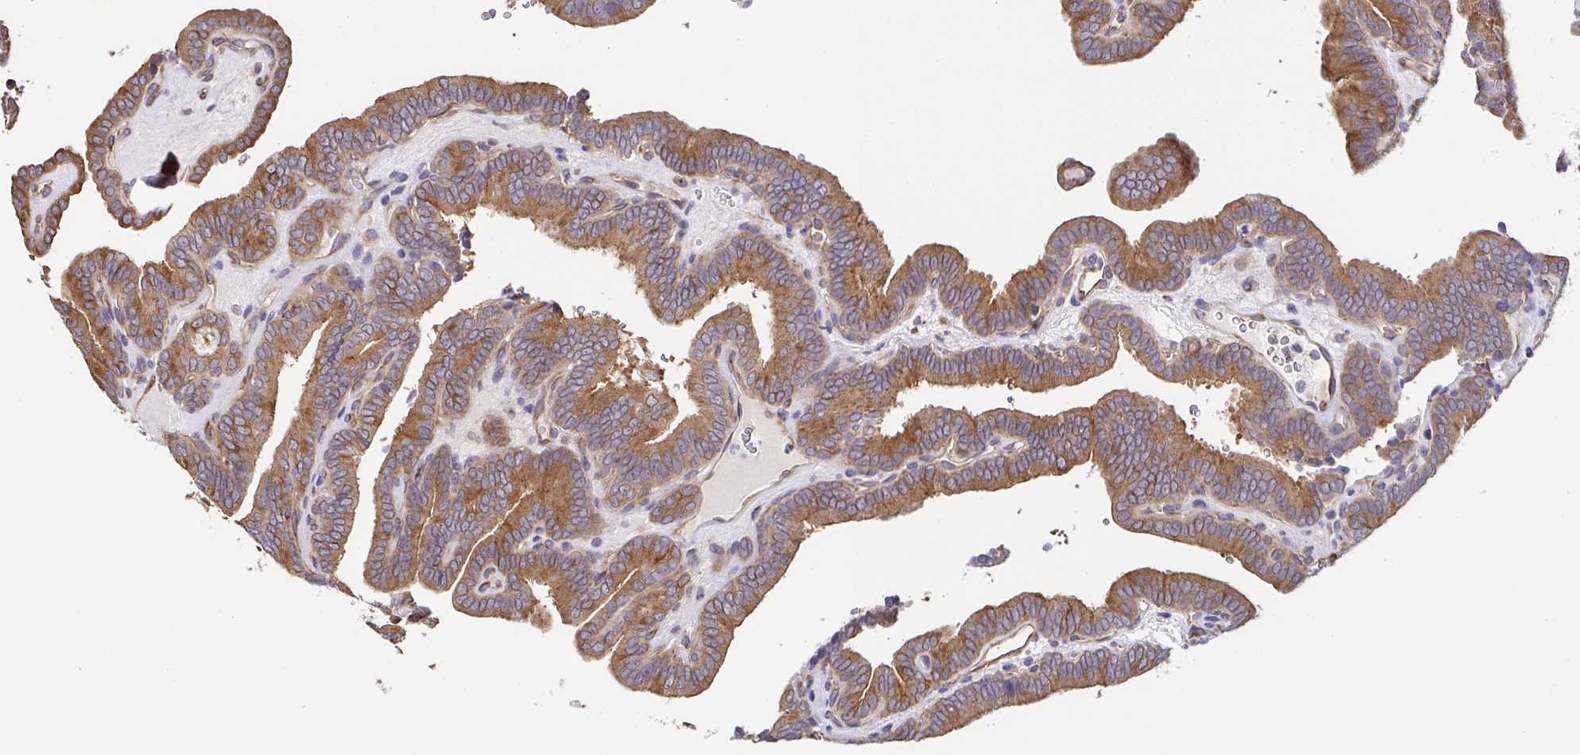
{"staining": {"intensity": "moderate", "quantity": ">75%", "location": "cytoplasmic/membranous"}, "tissue": "thyroid cancer", "cell_type": "Tumor cells", "image_type": "cancer", "snomed": [{"axis": "morphology", "description": "Papillary adenocarcinoma, NOS"}, {"axis": "topography", "description": "Thyroid gland"}], "caption": "IHC (DAB (3,3'-diaminobenzidine)) staining of human thyroid cancer demonstrates moderate cytoplasmic/membranous protein staining in about >75% of tumor cells.", "gene": "EIF3D", "patient": {"sex": "female", "age": 21}}